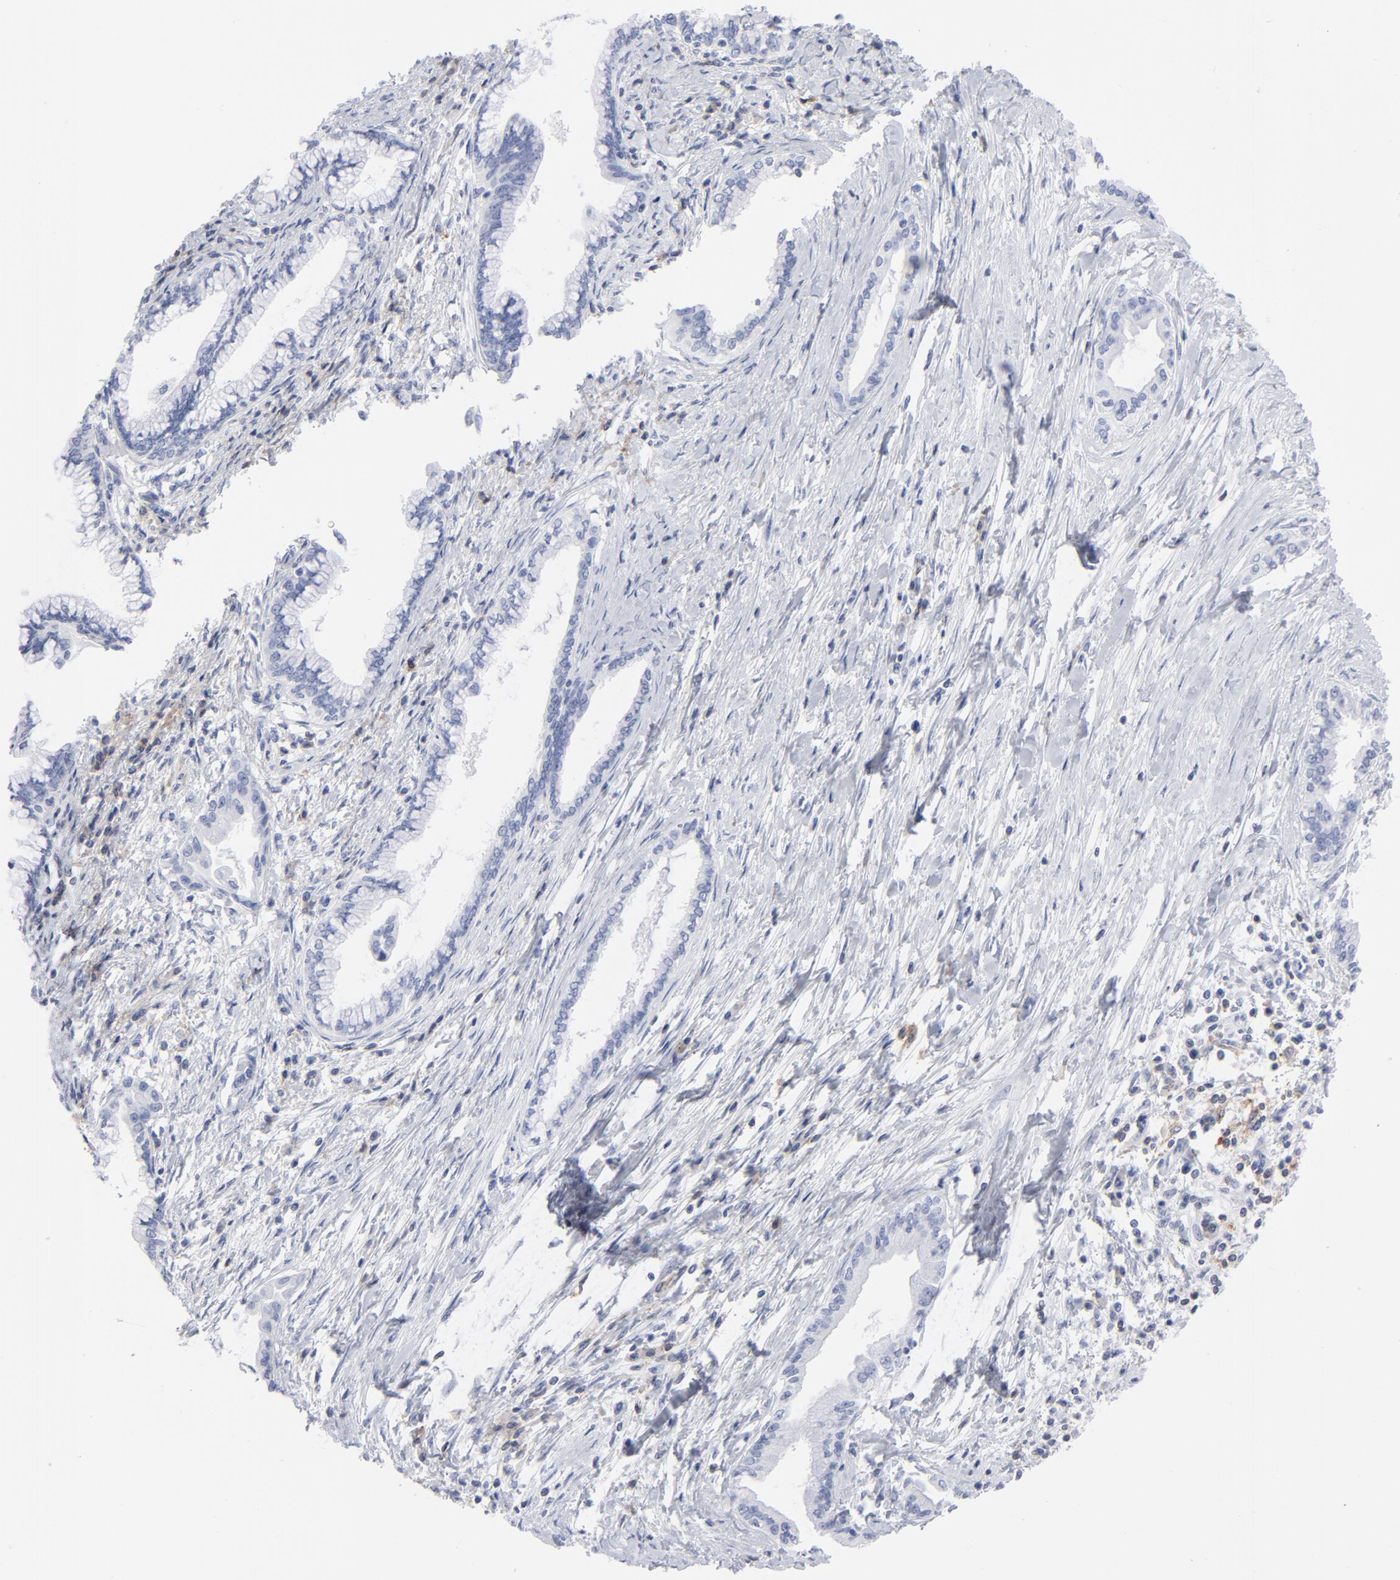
{"staining": {"intensity": "negative", "quantity": "none", "location": "none"}, "tissue": "pancreatic cancer", "cell_type": "Tumor cells", "image_type": "cancer", "snomed": [{"axis": "morphology", "description": "Adenocarcinoma, NOS"}, {"axis": "topography", "description": "Pancreas"}], "caption": "The photomicrograph demonstrates no significant positivity in tumor cells of adenocarcinoma (pancreatic).", "gene": "P2RY8", "patient": {"sex": "female", "age": 64}}